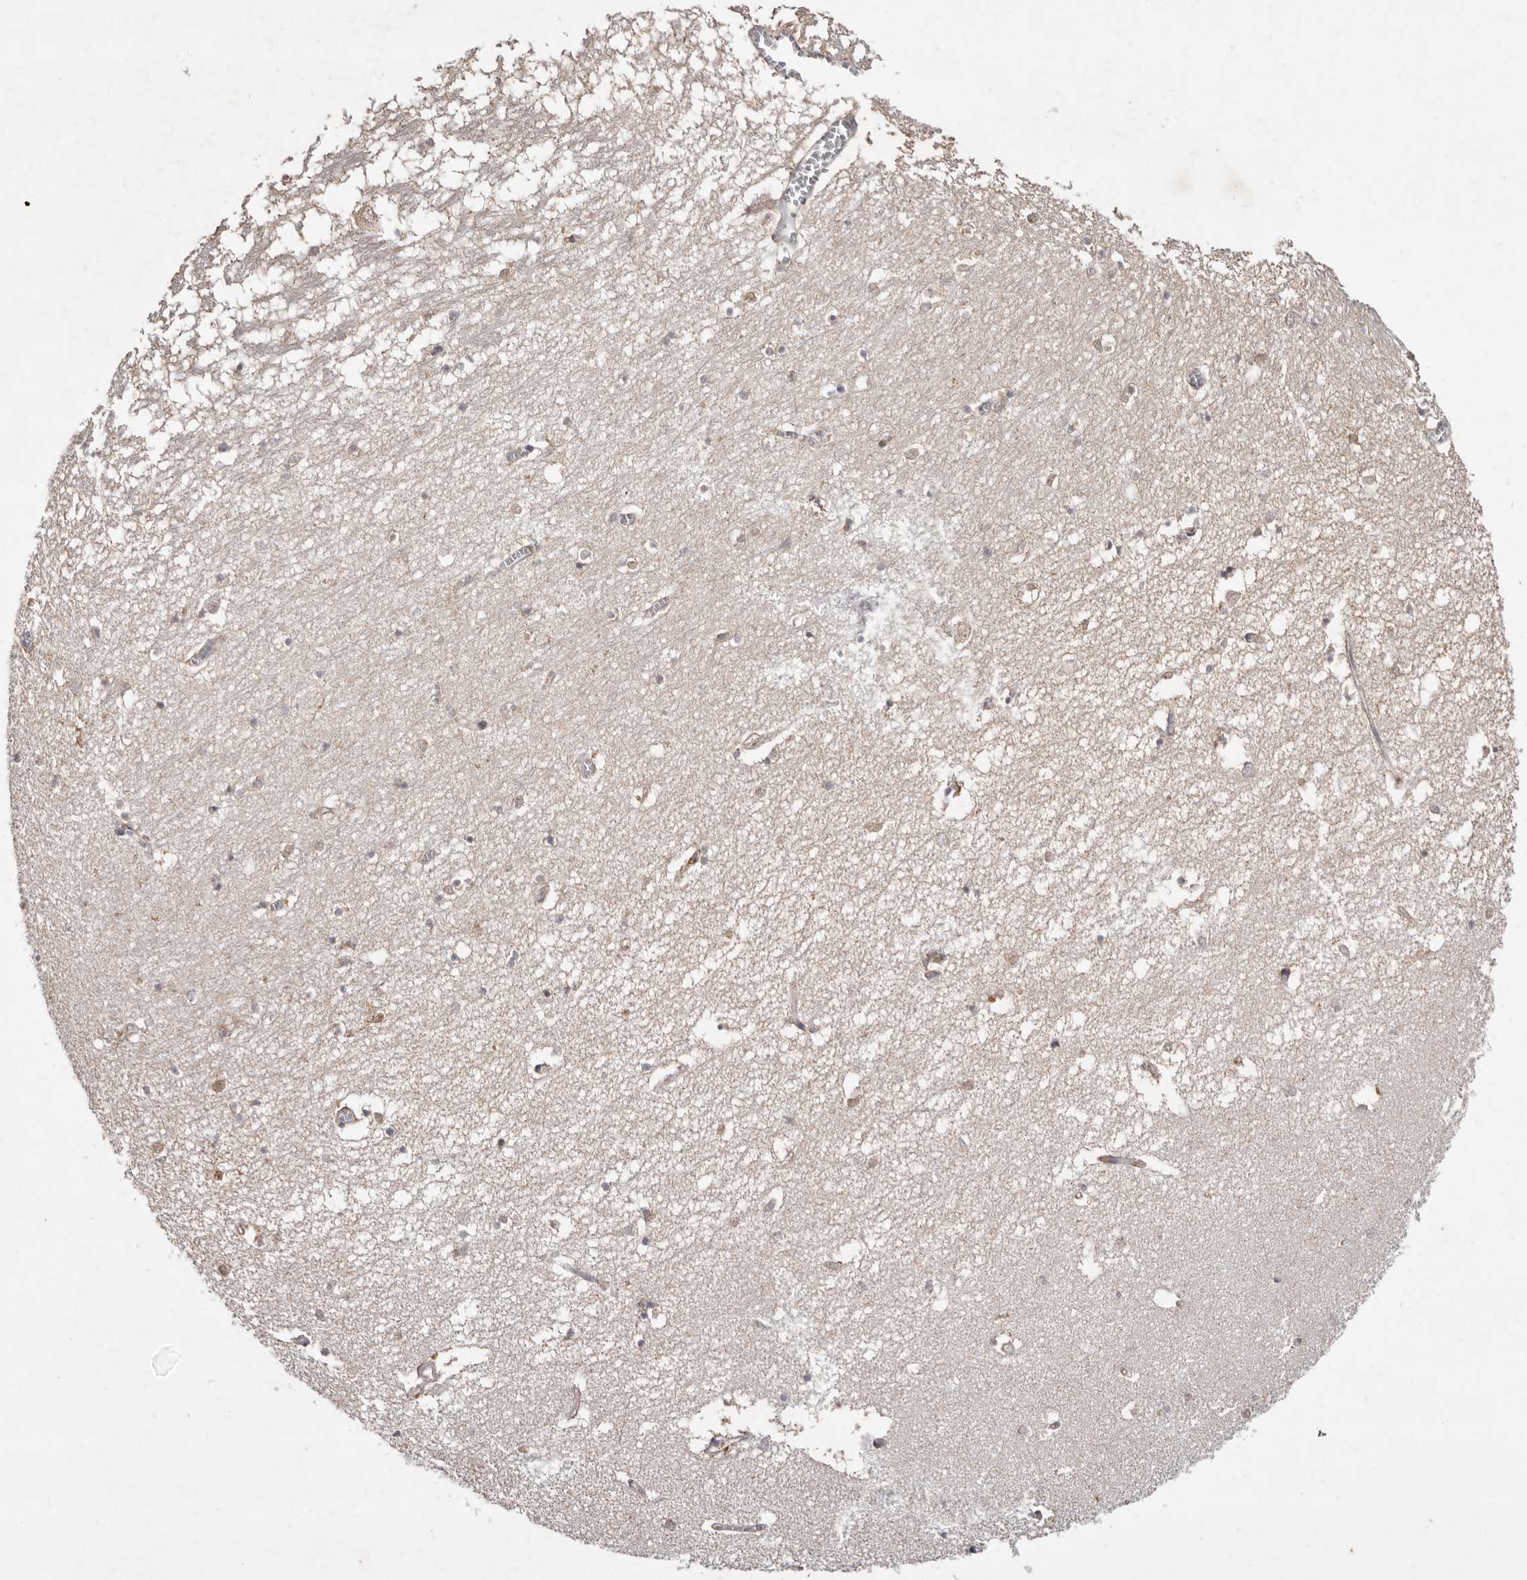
{"staining": {"intensity": "negative", "quantity": "none", "location": "none"}, "tissue": "hippocampus", "cell_type": "Glial cells", "image_type": "normal", "snomed": [{"axis": "morphology", "description": "Normal tissue, NOS"}, {"axis": "topography", "description": "Hippocampus"}], "caption": "Glial cells show no significant protein staining in normal hippocampus.", "gene": "TADA1", "patient": {"sex": "male", "age": 70}}